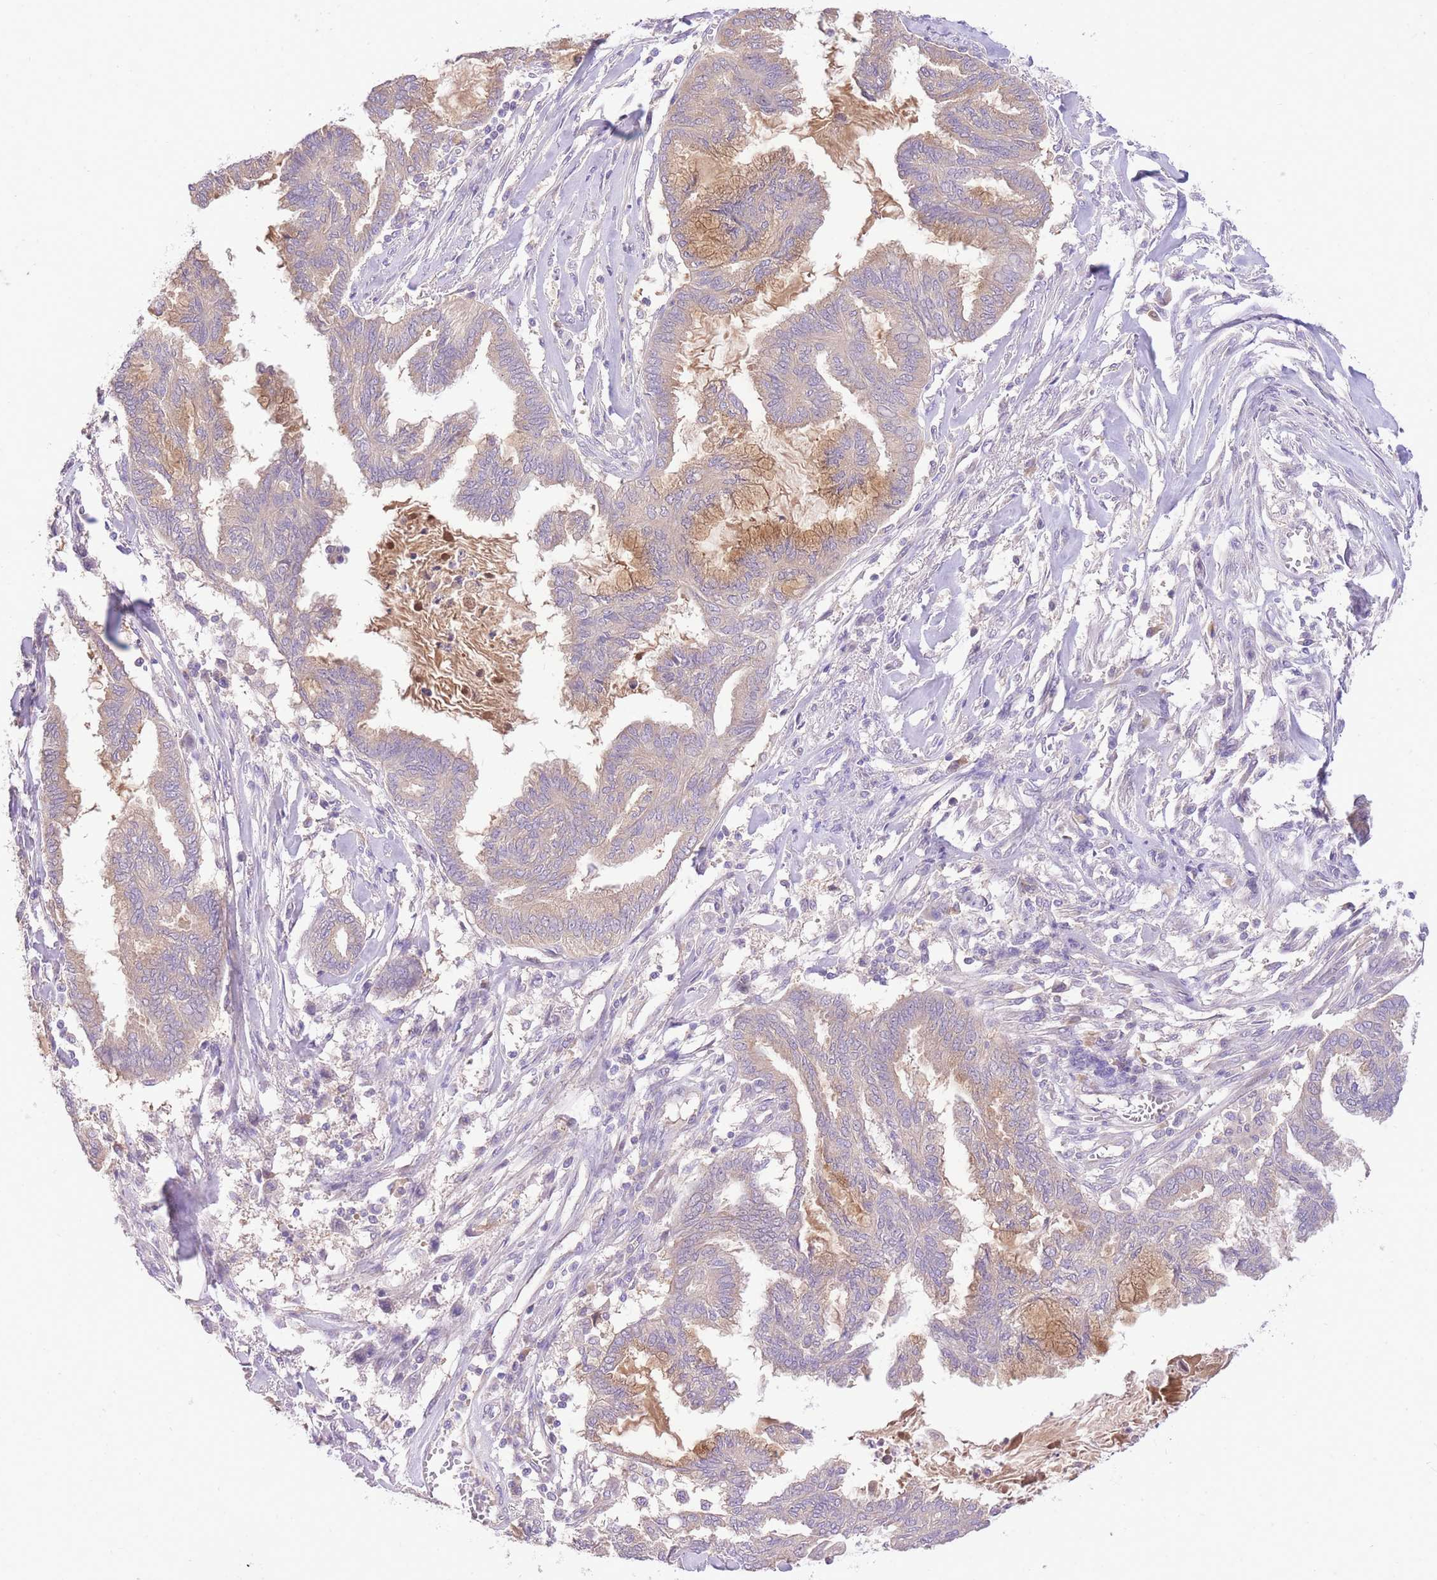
{"staining": {"intensity": "moderate", "quantity": "25%-75%", "location": "cytoplasmic/membranous"}, "tissue": "endometrial cancer", "cell_type": "Tumor cells", "image_type": "cancer", "snomed": [{"axis": "morphology", "description": "Adenocarcinoma, NOS"}, {"axis": "topography", "description": "Endometrium"}], "caption": "The histopathology image shows staining of endometrial cancer (adenocarcinoma), revealing moderate cytoplasmic/membranous protein expression (brown color) within tumor cells.", "gene": "LIPH", "patient": {"sex": "female", "age": 86}}